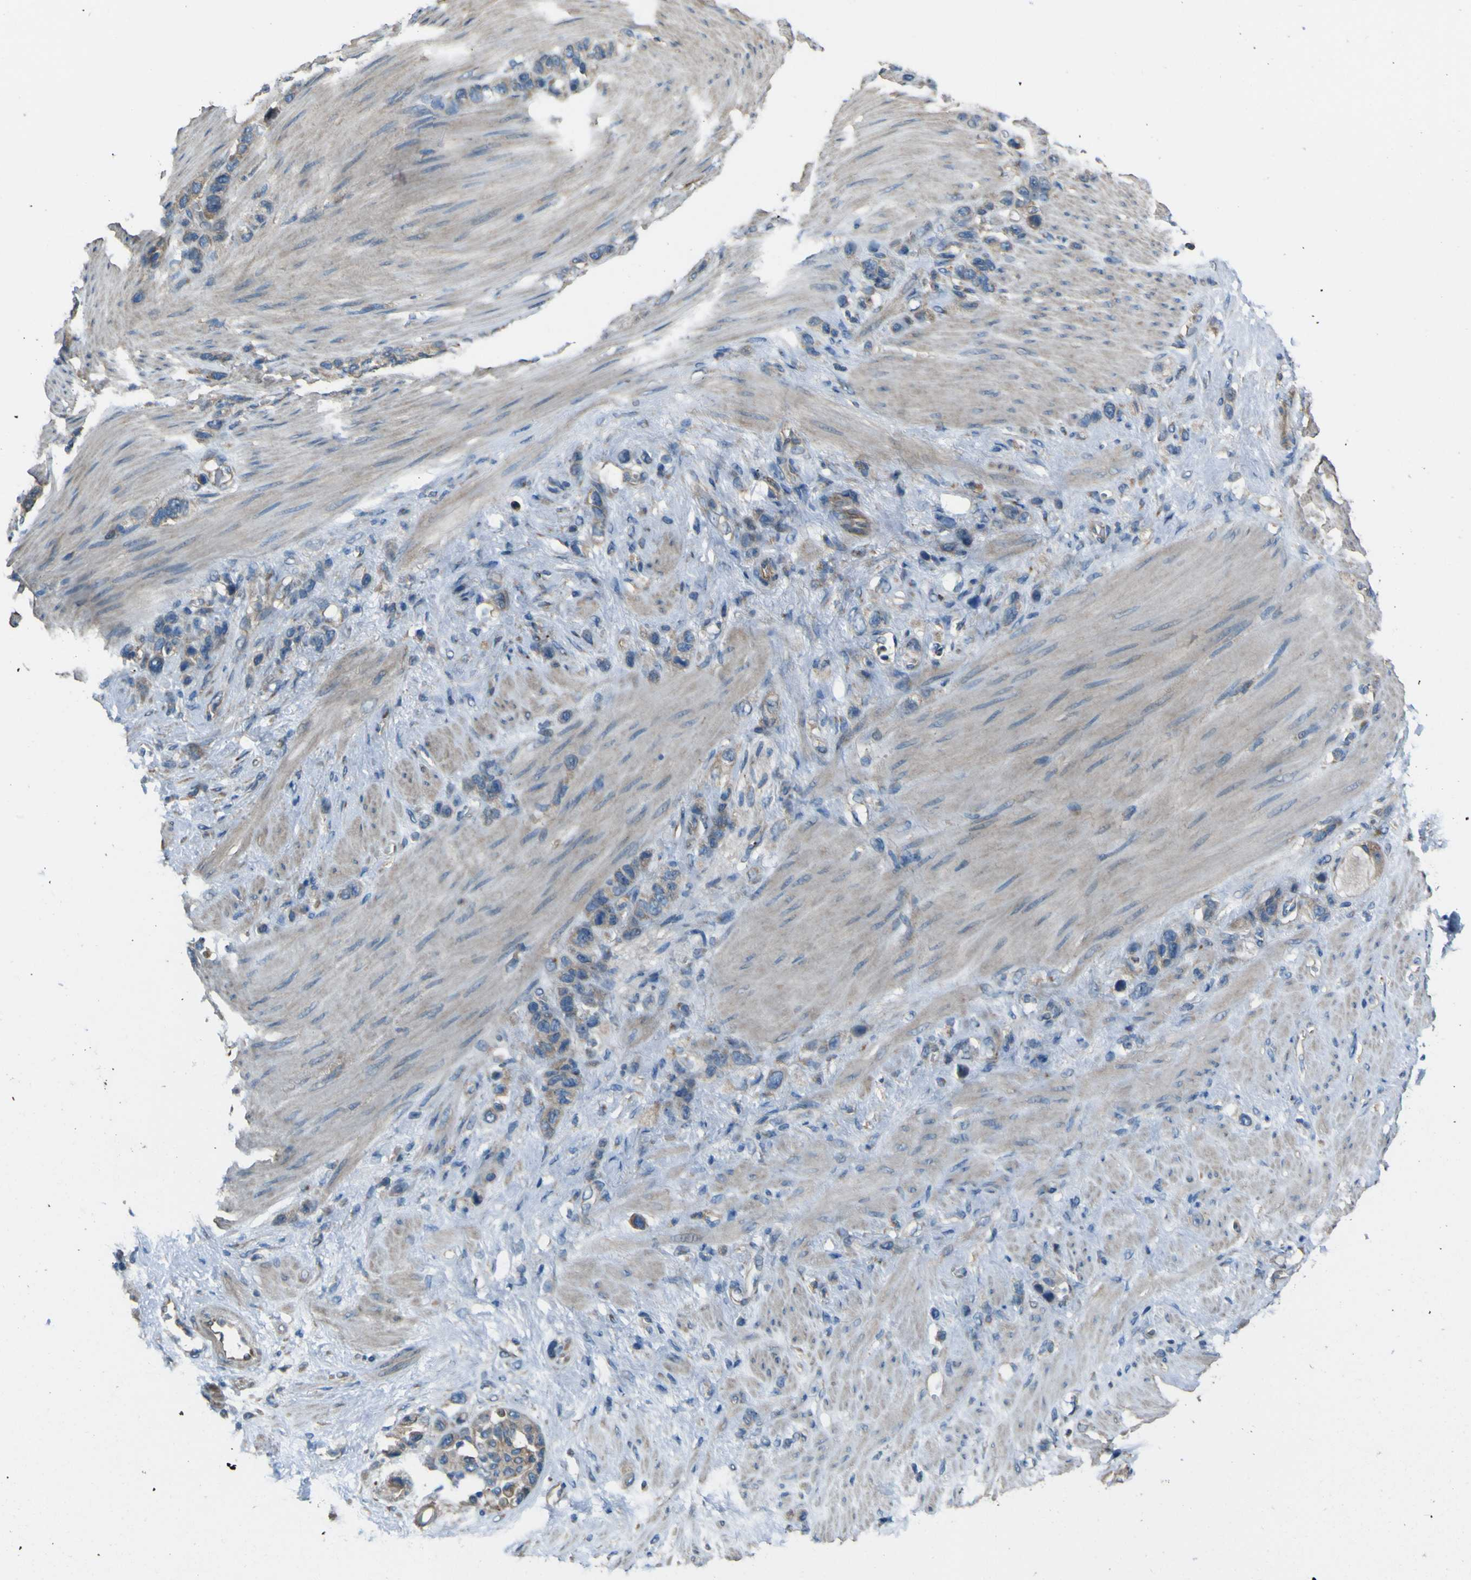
{"staining": {"intensity": "negative", "quantity": "none", "location": "none"}, "tissue": "stomach cancer", "cell_type": "Tumor cells", "image_type": "cancer", "snomed": [{"axis": "morphology", "description": "Adenocarcinoma, NOS"}, {"axis": "morphology", "description": "Adenocarcinoma, High grade"}, {"axis": "topography", "description": "Stomach, upper"}, {"axis": "topography", "description": "Stomach, lower"}], "caption": "Stomach cancer (high-grade adenocarcinoma) was stained to show a protein in brown. There is no significant positivity in tumor cells. (IHC, brightfield microscopy, high magnification).", "gene": "NAALADL2", "patient": {"sex": "female", "age": 65}}